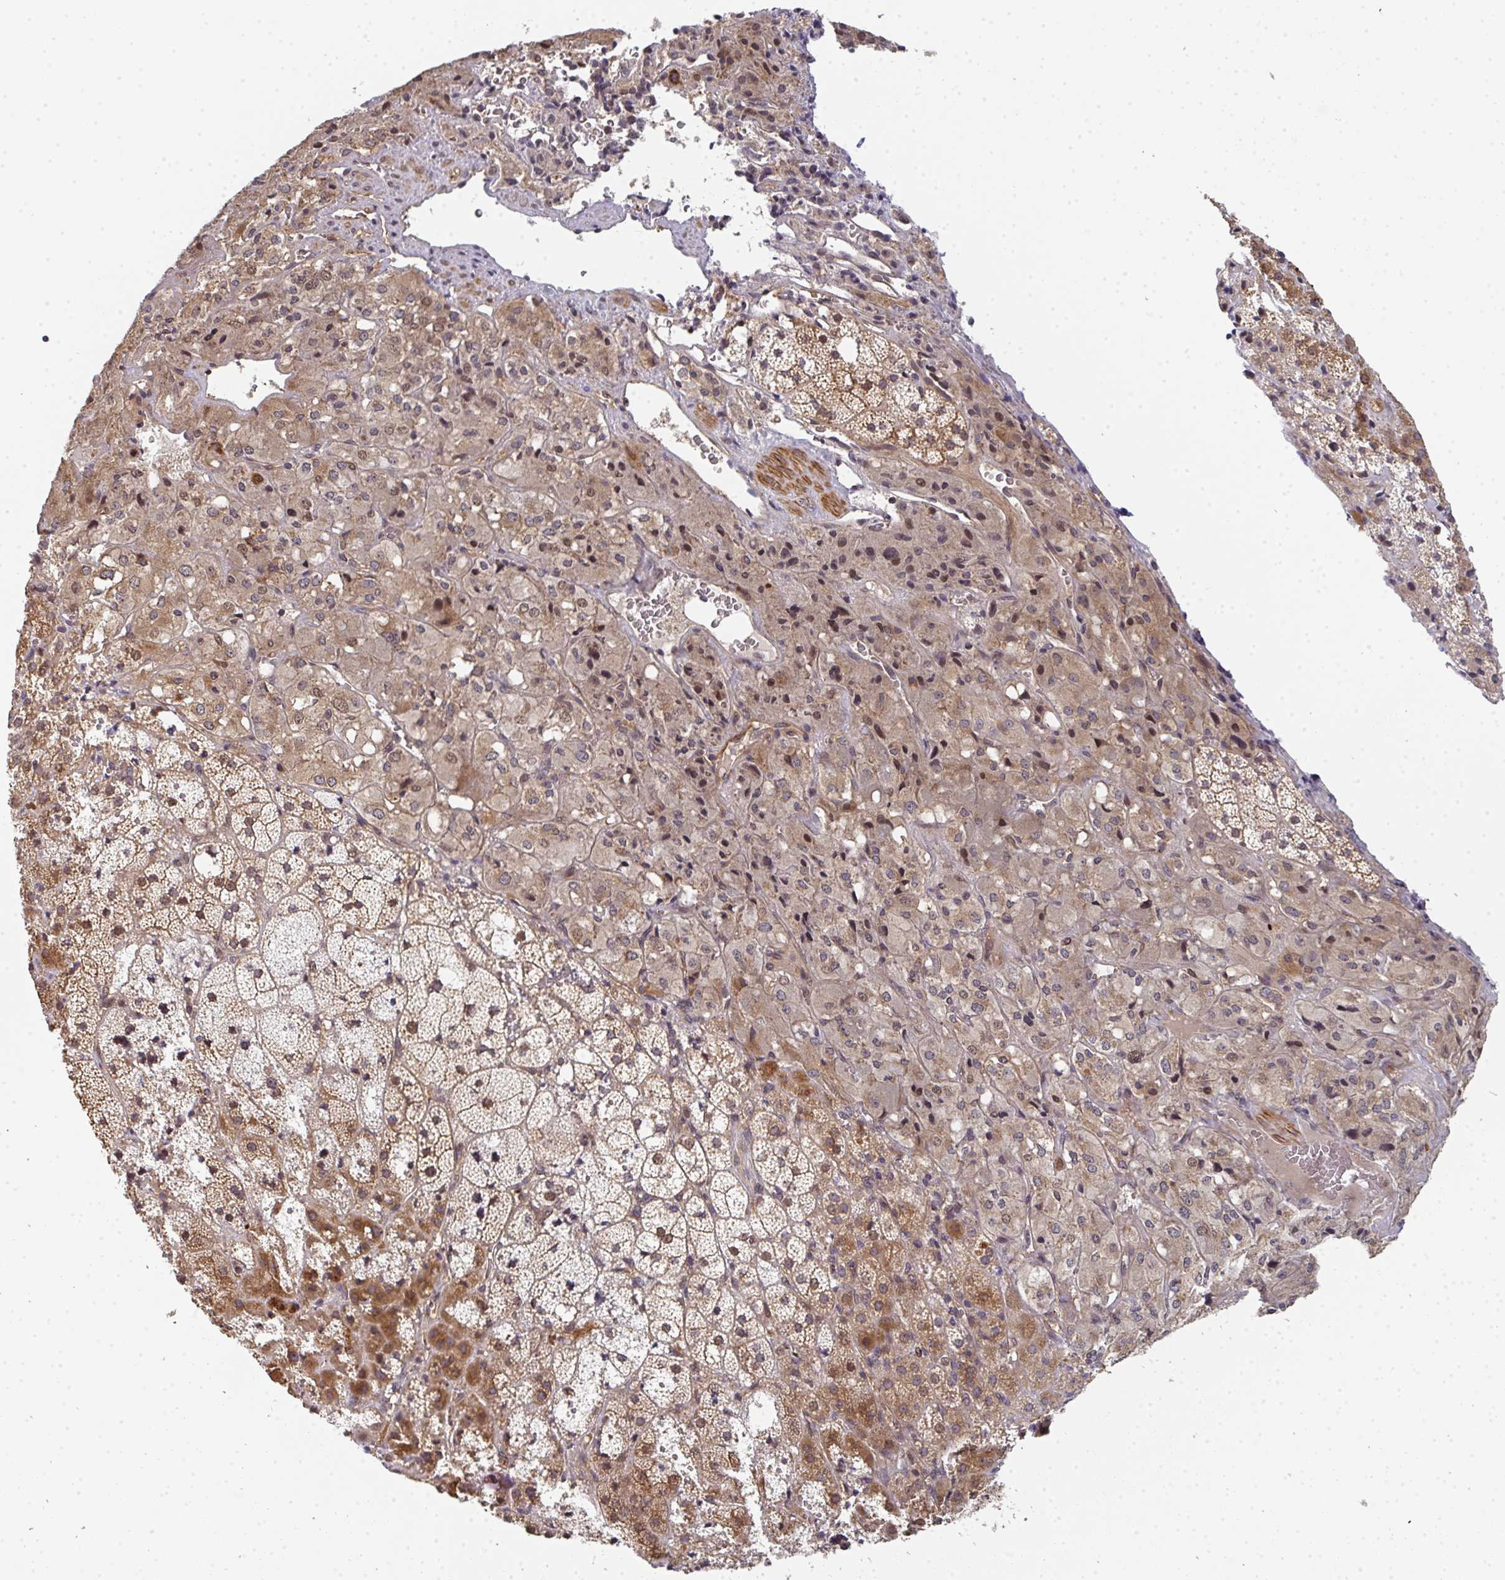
{"staining": {"intensity": "moderate", "quantity": ">75%", "location": "cytoplasmic/membranous,nuclear"}, "tissue": "adrenal gland", "cell_type": "Glandular cells", "image_type": "normal", "snomed": [{"axis": "morphology", "description": "Normal tissue, NOS"}, {"axis": "topography", "description": "Adrenal gland"}], "caption": "An immunohistochemistry micrograph of normal tissue is shown. Protein staining in brown labels moderate cytoplasmic/membranous,nuclear positivity in adrenal gland within glandular cells. Using DAB (3,3'-diaminobenzidine) (brown) and hematoxylin (blue) stains, captured at high magnification using brightfield microscopy.", "gene": "SIMC1", "patient": {"sex": "male", "age": 53}}